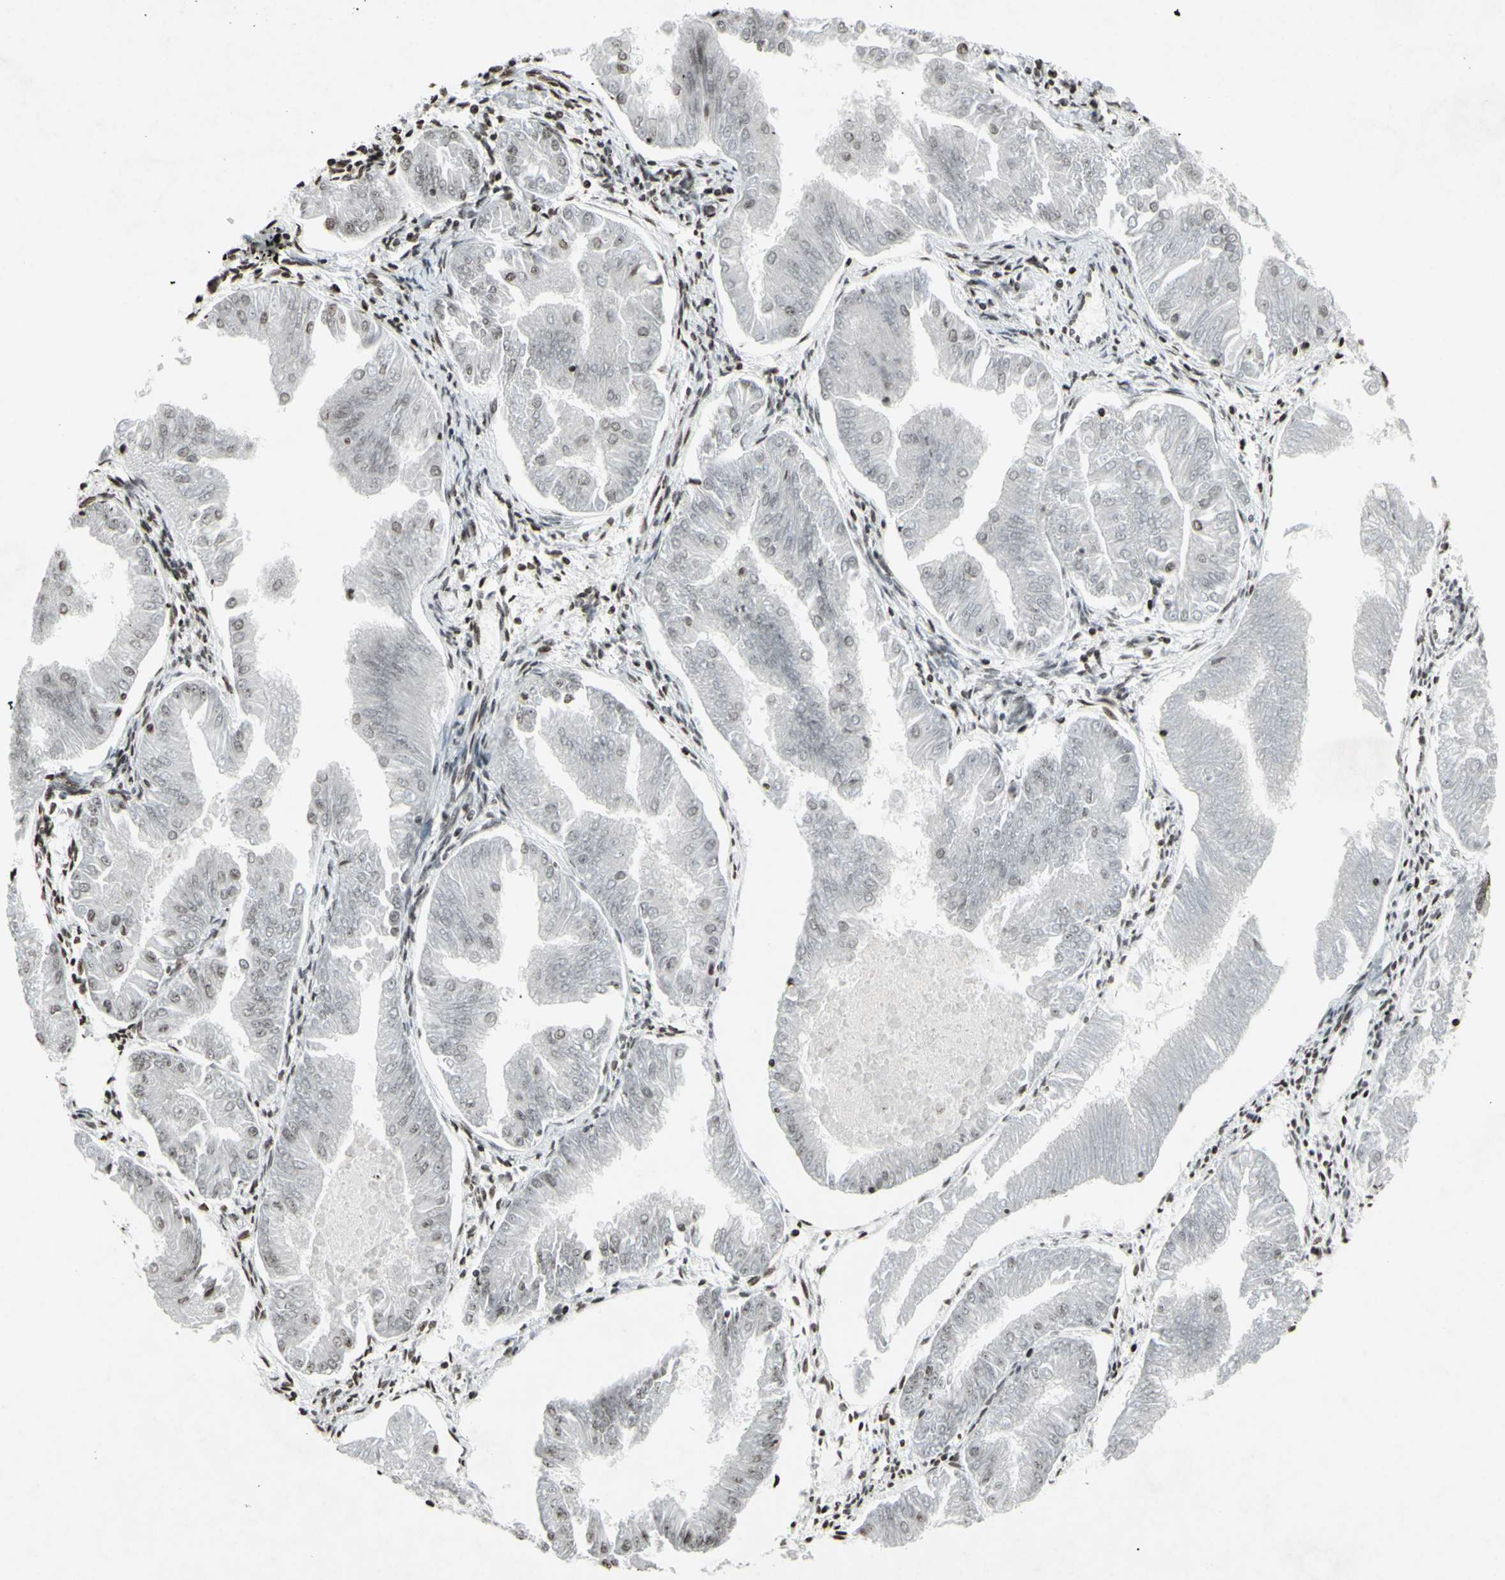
{"staining": {"intensity": "negative", "quantity": "none", "location": "none"}, "tissue": "endometrial cancer", "cell_type": "Tumor cells", "image_type": "cancer", "snomed": [{"axis": "morphology", "description": "Adenocarcinoma, NOS"}, {"axis": "topography", "description": "Endometrium"}], "caption": "This is an IHC histopathology image of human endometrial adenocarcinoma. There is no expression in tumor cells.", "gene": "CD79B", "patient": {"sex": "female", "age": 53}}